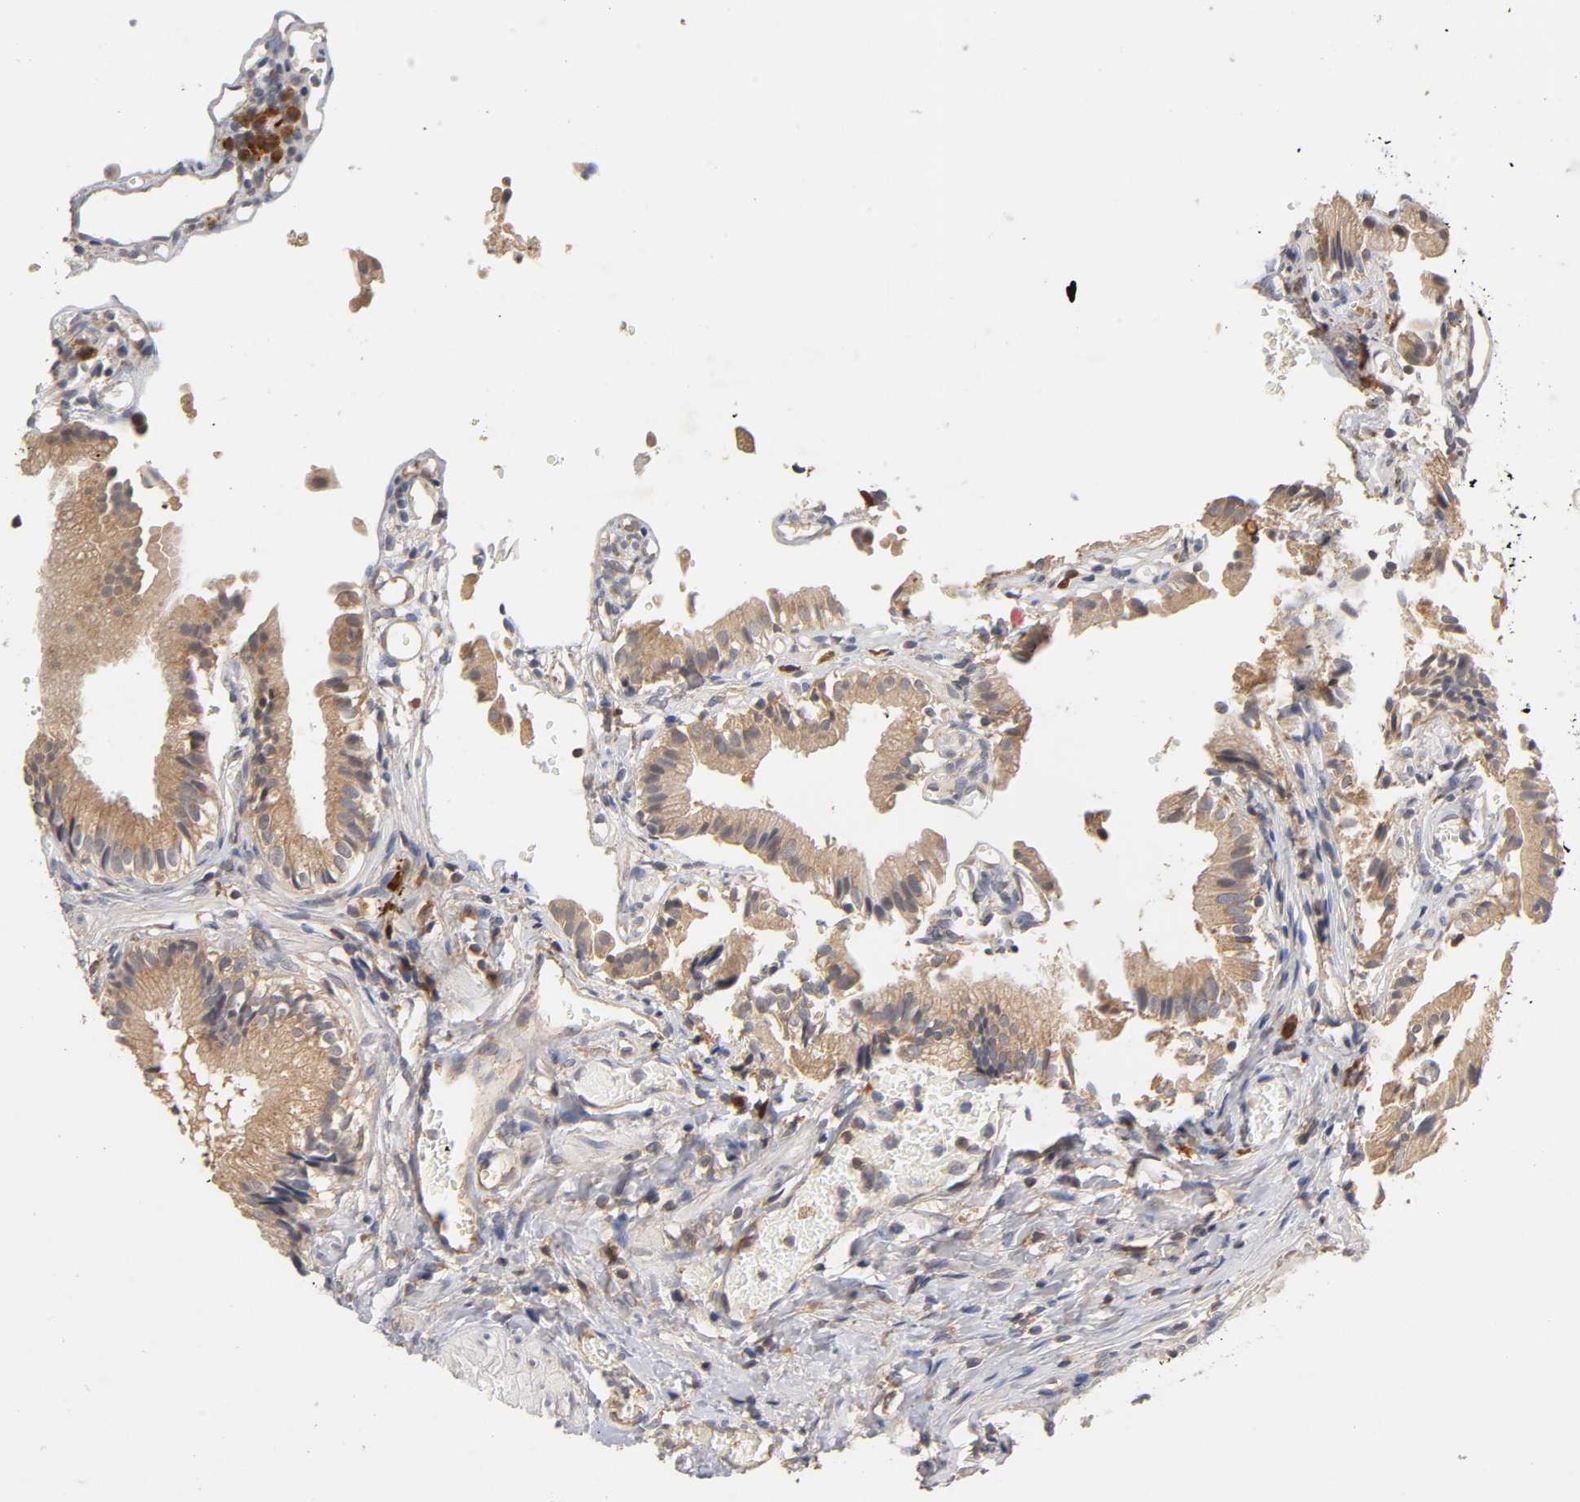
{"staining": {"intensity": "moderate", "quantity": ">75%", "location": "cytoplasmic/membranous"}, "tissue": "gallbladder", "cell_type": "Glandular cells", "image_type": "normal", "snomed": [{"axis": "morphology", "description": "Normal tissue, NOS"}, {"axis": "topography", "description": "Gallbladder"}], "caption": "IHC image of unremarkable gallbladder stained for a protein (brown), which reveals medium levels of moderate cytoplasmic/membranous staining in approximately >75% of glandular cells.", "gene": "RPS29", "patient": {"sex": "male", "age": 65}}